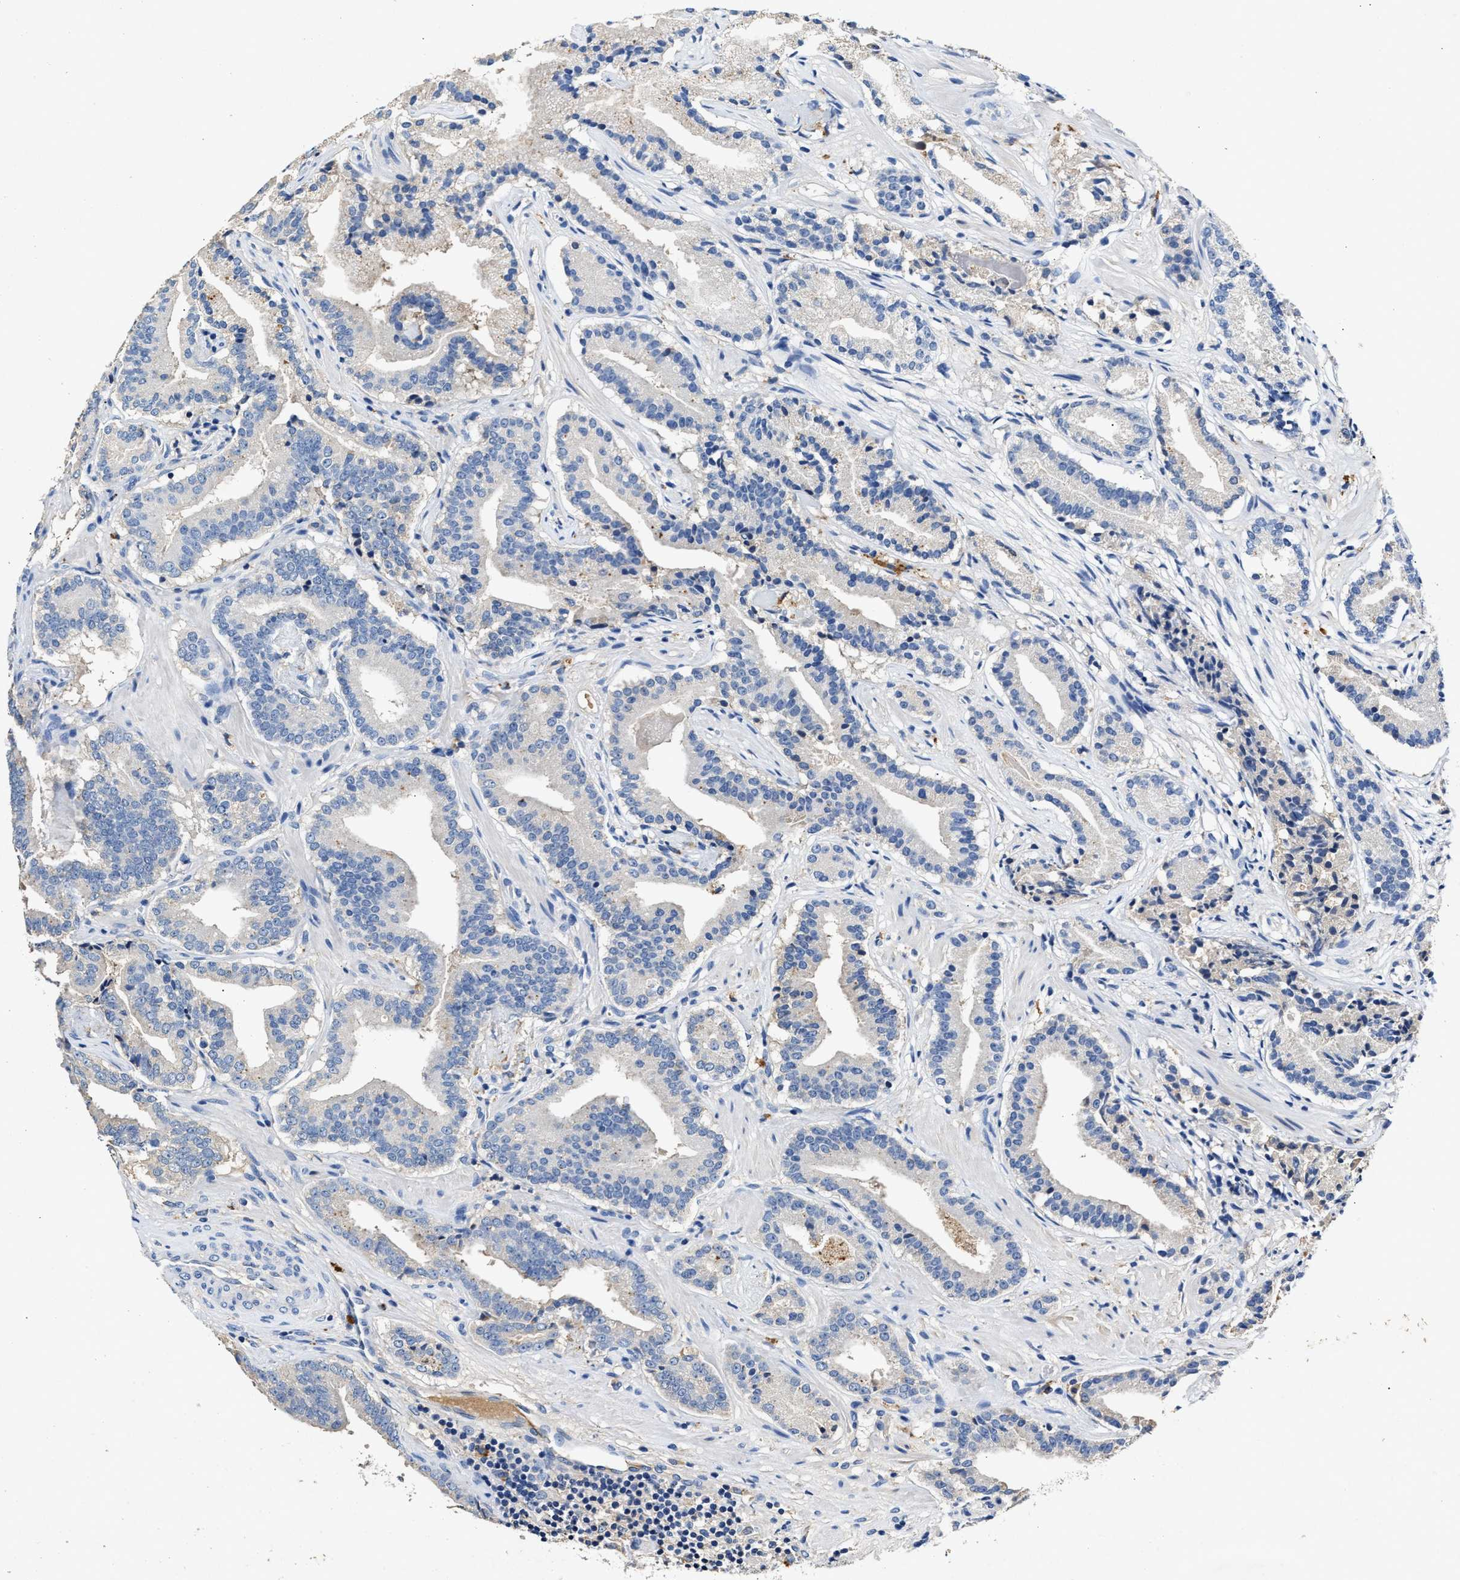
{"staining": {"intensity": "negative", "quantity": "none", "location": "none"}, "tissue": "prostate cancer", "cell_type": "Tumor cells", "image_type": "cancer", "snomed": [{"axis": "morphology", "description": "Adenocarcinoma, Low grade"}, {"axis": "topography", "description": "Prostate"}], "caption": "There is no significant positivity in tumor cells of adenocarcinoma (low-grade) (prostate).", "gene": "SLCO2B1", "patient": {"sex": "male", "age": 51}}